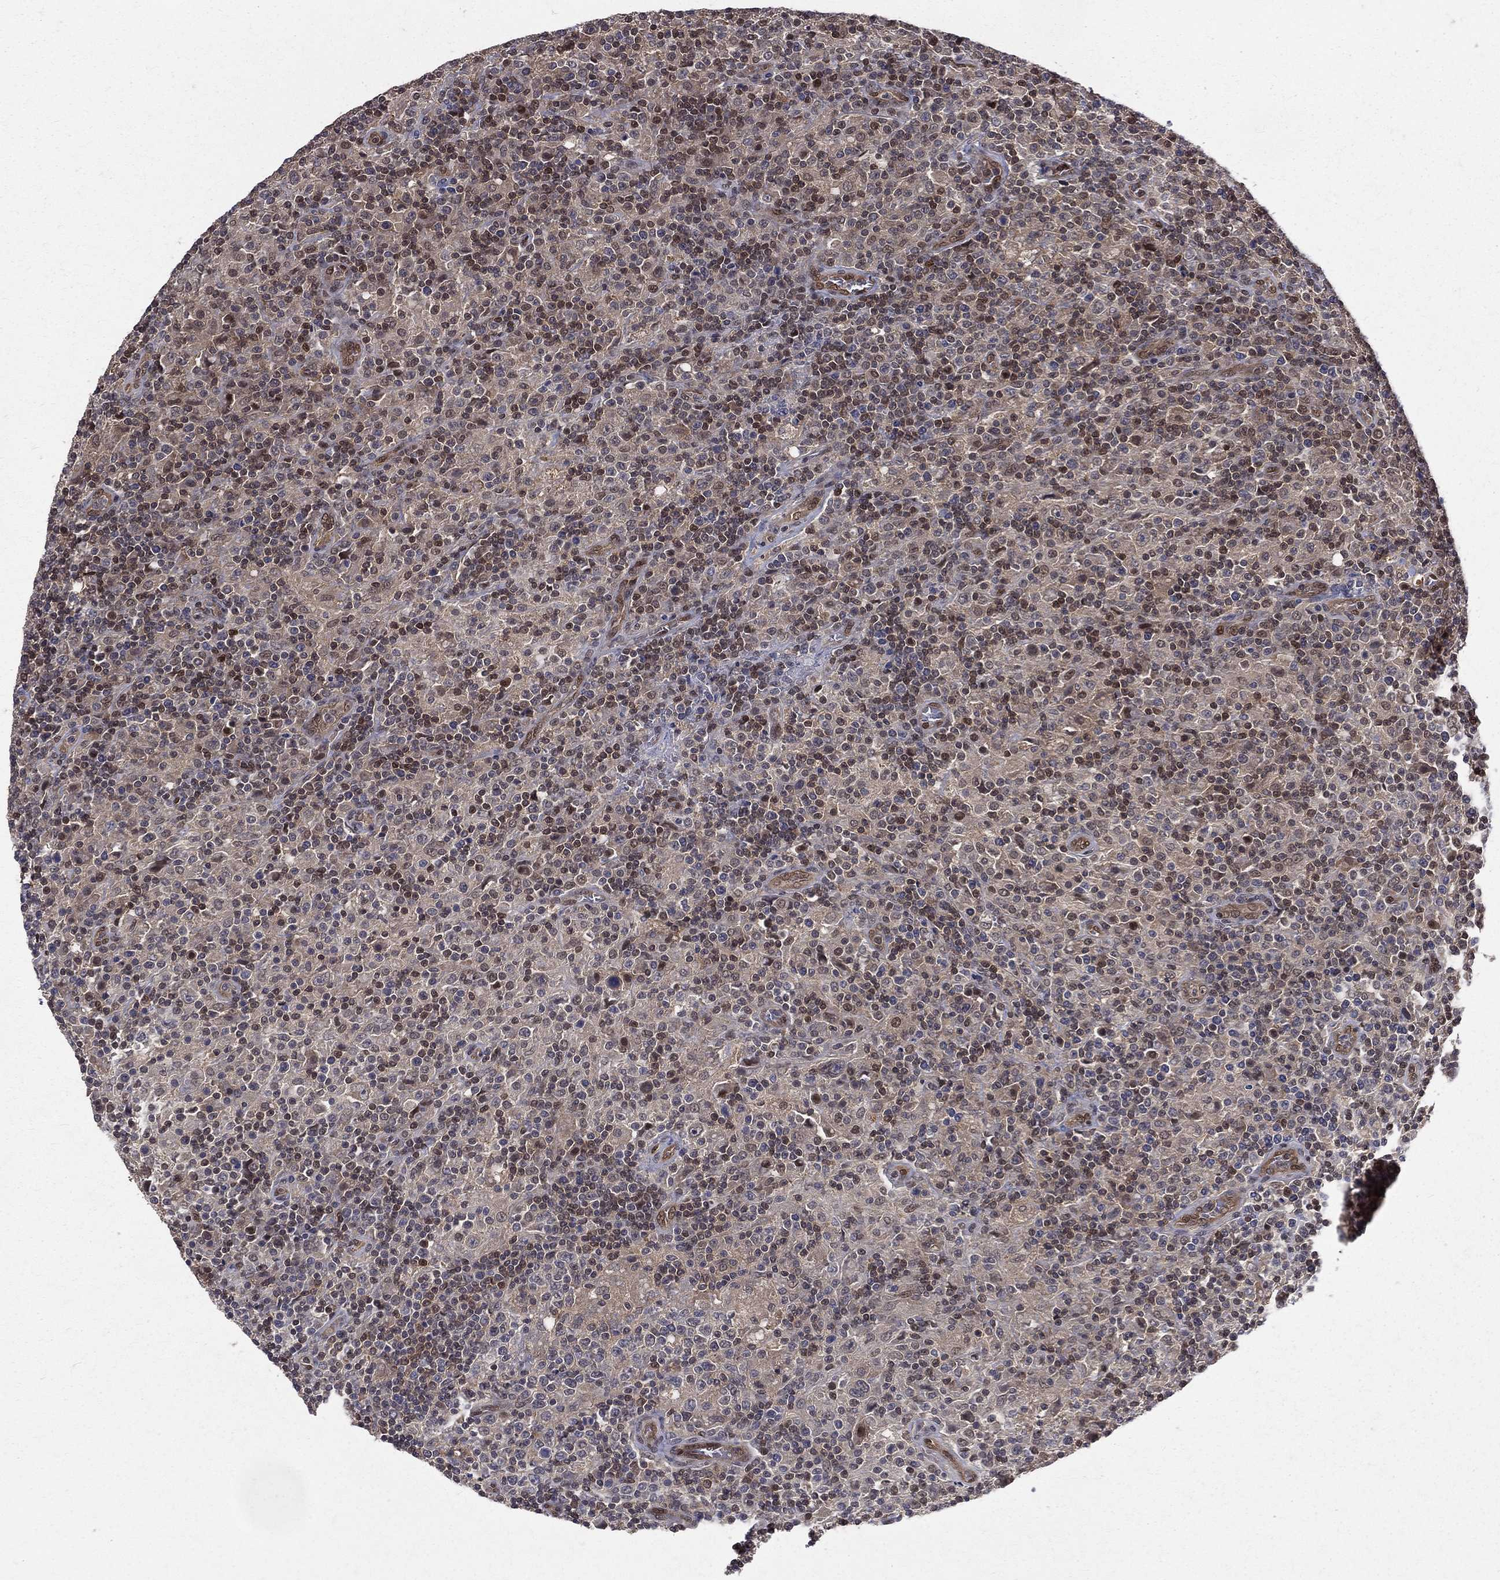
{"staining": {"intensity": "moderate", "quantity": "<25%", "location": "nuclear"}, "tissue": "lymphoma", "cell_type": "Tumor cells", "image_type": "cancer", "snomed": [{"axis": "morphology", "description": "Hodgkin's disease, NOS"}, {"axis": "topography", "description": "Lymph node"}], "caption": "The photomicrograph reveals immunohistochemical staining of Hodgkin's disease. There is moderate nuclear staining is seen in approximately <25% of tumor cells. The protein of interest is stained brown, and the nuclei are stained in blue (DAB (3,3'-diaminobenzidine) IHC with brightfield microscopy, high magnification).", "gene": "GMPR2", "patient": {"sex": "male", "age": 70}}